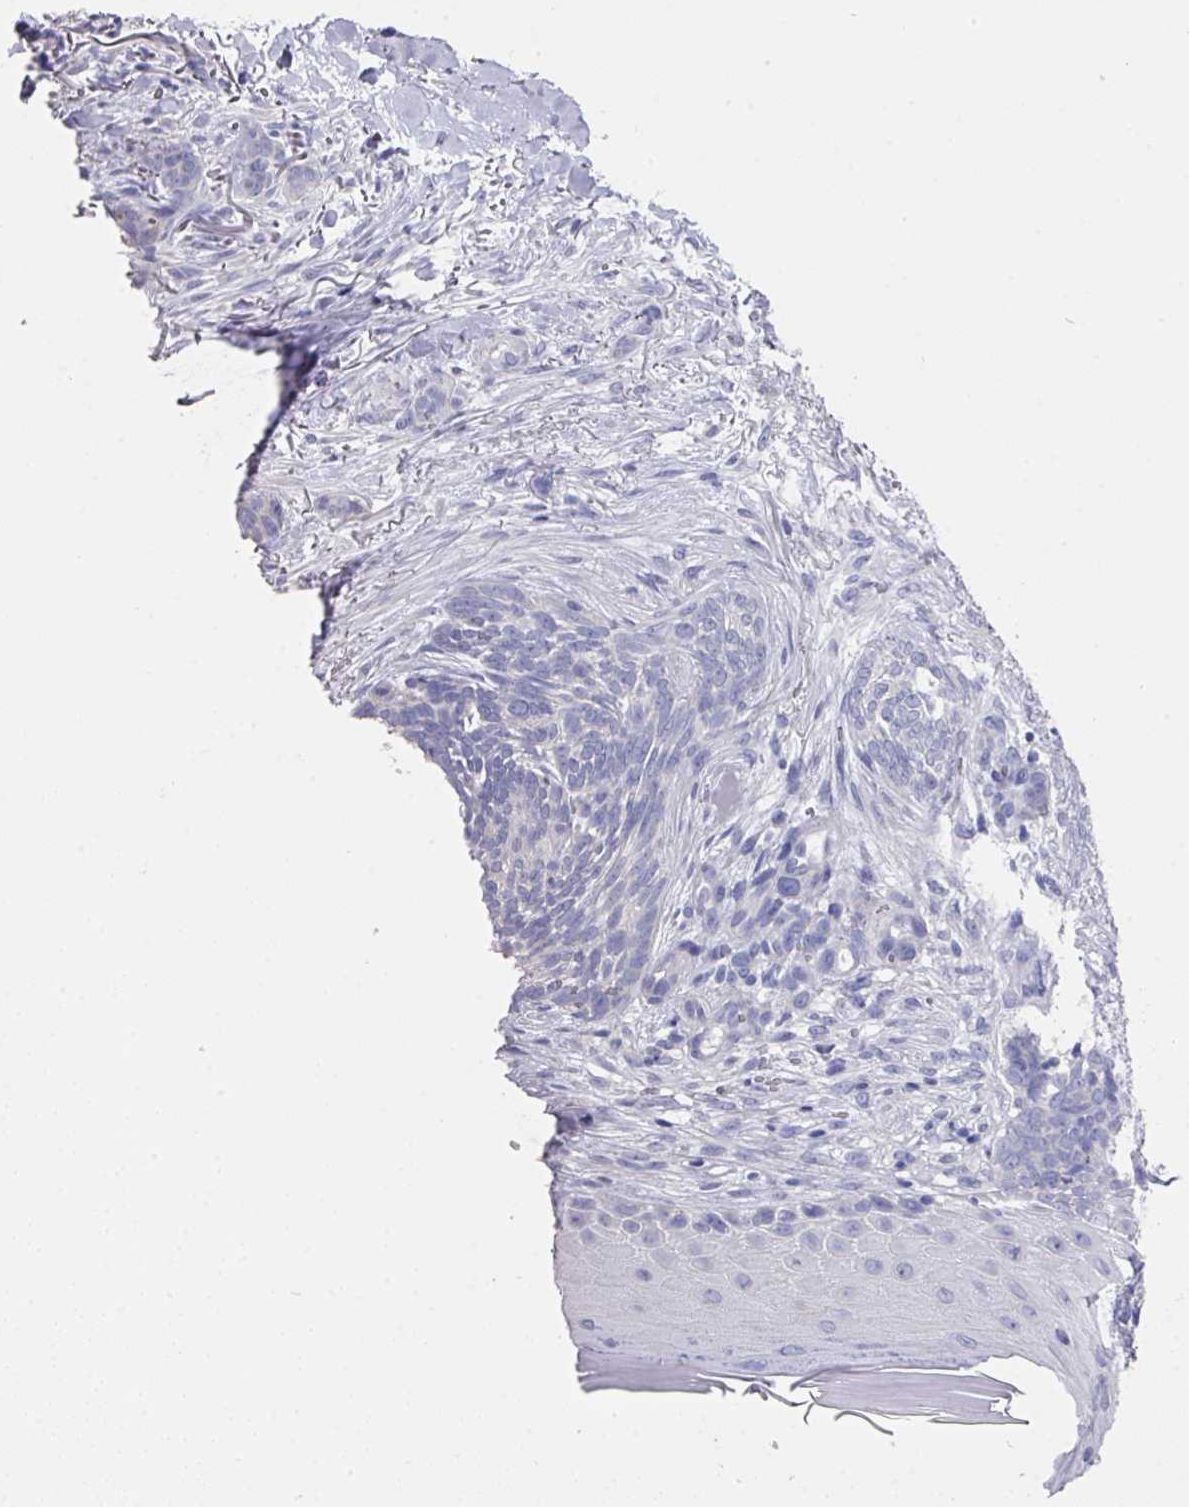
{"staining": {"intensity": "negative", "quantity": "none", "location": "none"}, "tissue": "skin cancer", "cell_type": "Tumor cells", "image_type": "cancer", "snomed": [{"axis": "morphology", "description": "Normal tissue, NOS"}, {"axis": "morphology", "description": "Basal cell carcinoma"}, {"axis": "topography", "description": "Skin"}], "caption": "Immunohistochemistry photomicrograph of neoplastic tissue: skin cancer (basal cell carcinoma) stained with DAB exhibits no significant protein expression in tumor cells.", "gene": "DAZL", "patient": {"sex": "female", "age": 67}}